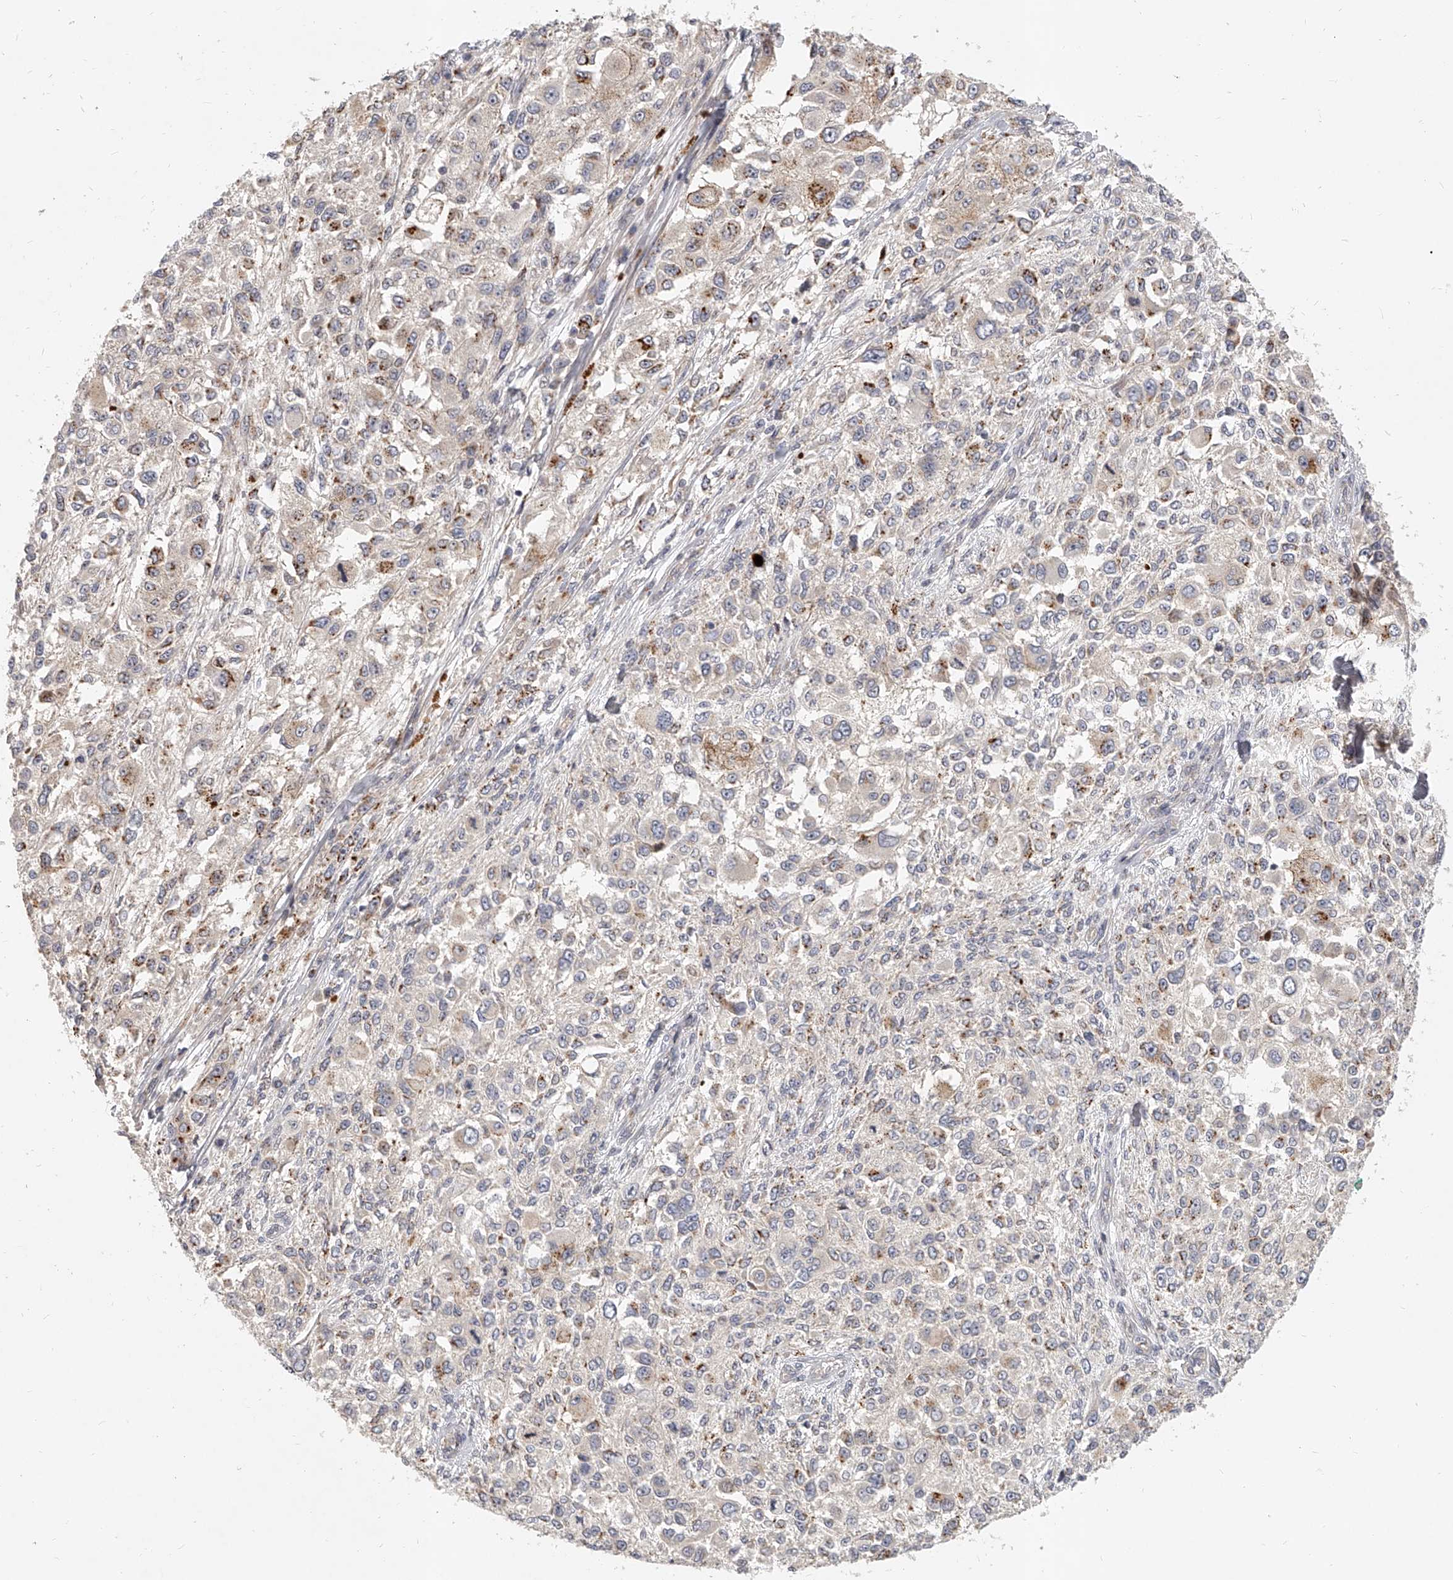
{"staining": {"intensity": "weak", "quantity": "<25%", "location": "cytoplasmic/membranous"}, "tissue": "melanoma", "cell_type": "Tumor cells", "image_type": "cancer", "snomed": [{"axis": "morphology", "description": "Necrosis, NOS"}, {"axis": "morphology", "description": "Malignant melanoma, NOS"}, {"axis": "topography", "description": "Skin"}], "caption": "This is an IHC photomicrograph of human melanoma. There is no expression in tumor cells.", "gene": "SLC37A1", "patient": {"sex": "female", "age": 87}}